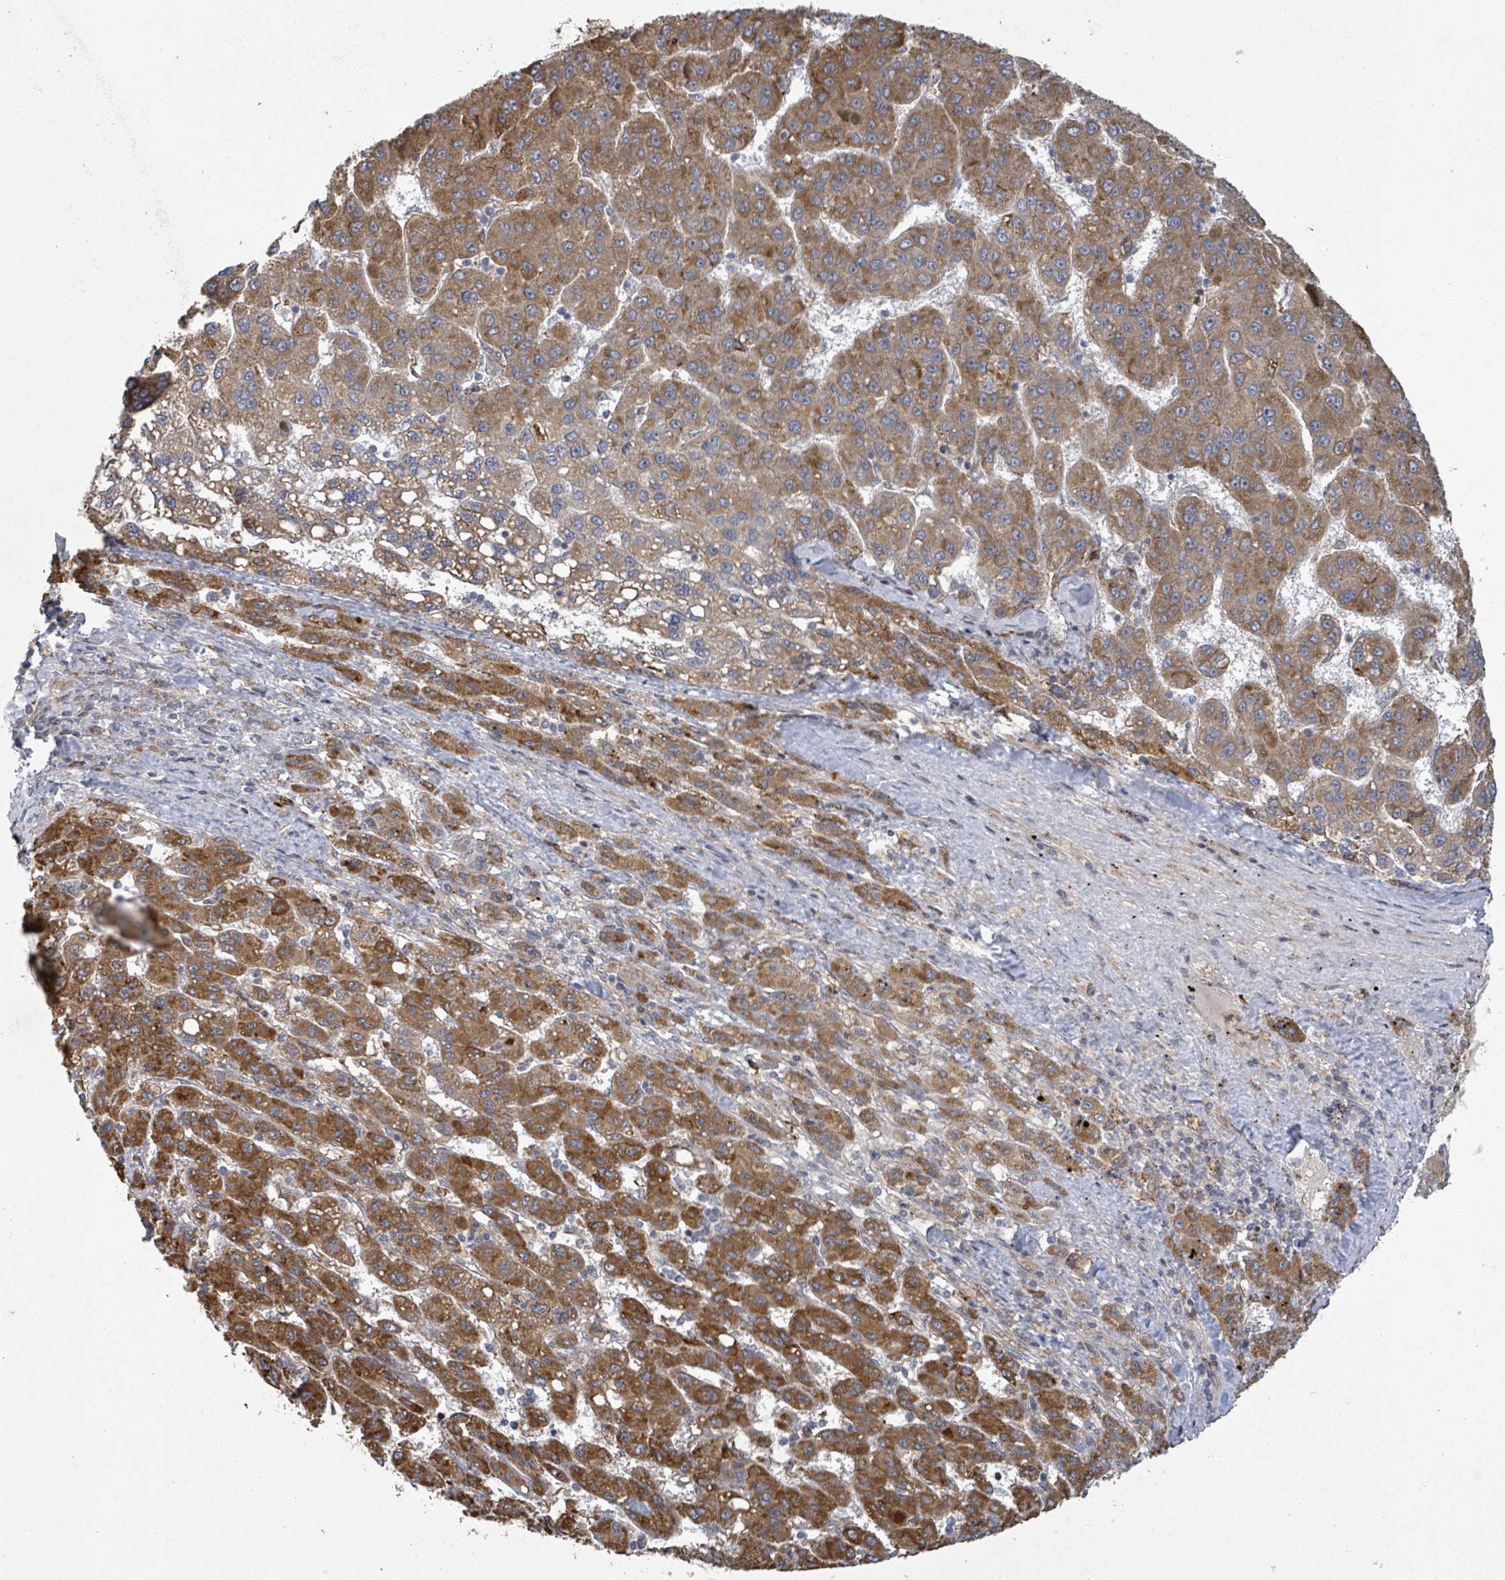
{"staining": {"intensity": "moderate", "quantity": ">75%", "location": "cytoplasmic/membranous"}, "tissue": "liver cancer", "cell_type": "Tumor cells", "image_type": "cancer", "snomed": [{"axis": "morphology", "description": "Carcinoma, Hepatocellular, NOS"}, {"axis": "topography", "description": "Liver"}], "caption": "Protein staining by IHC demonstrates moderate cytoplasmic/membranous positivity in about >75% of tumor cells in liver cancer (hepatocellular carcinoma).", "gene": "SHROOM2", "patient": {"sex": "female", "age": 82}}